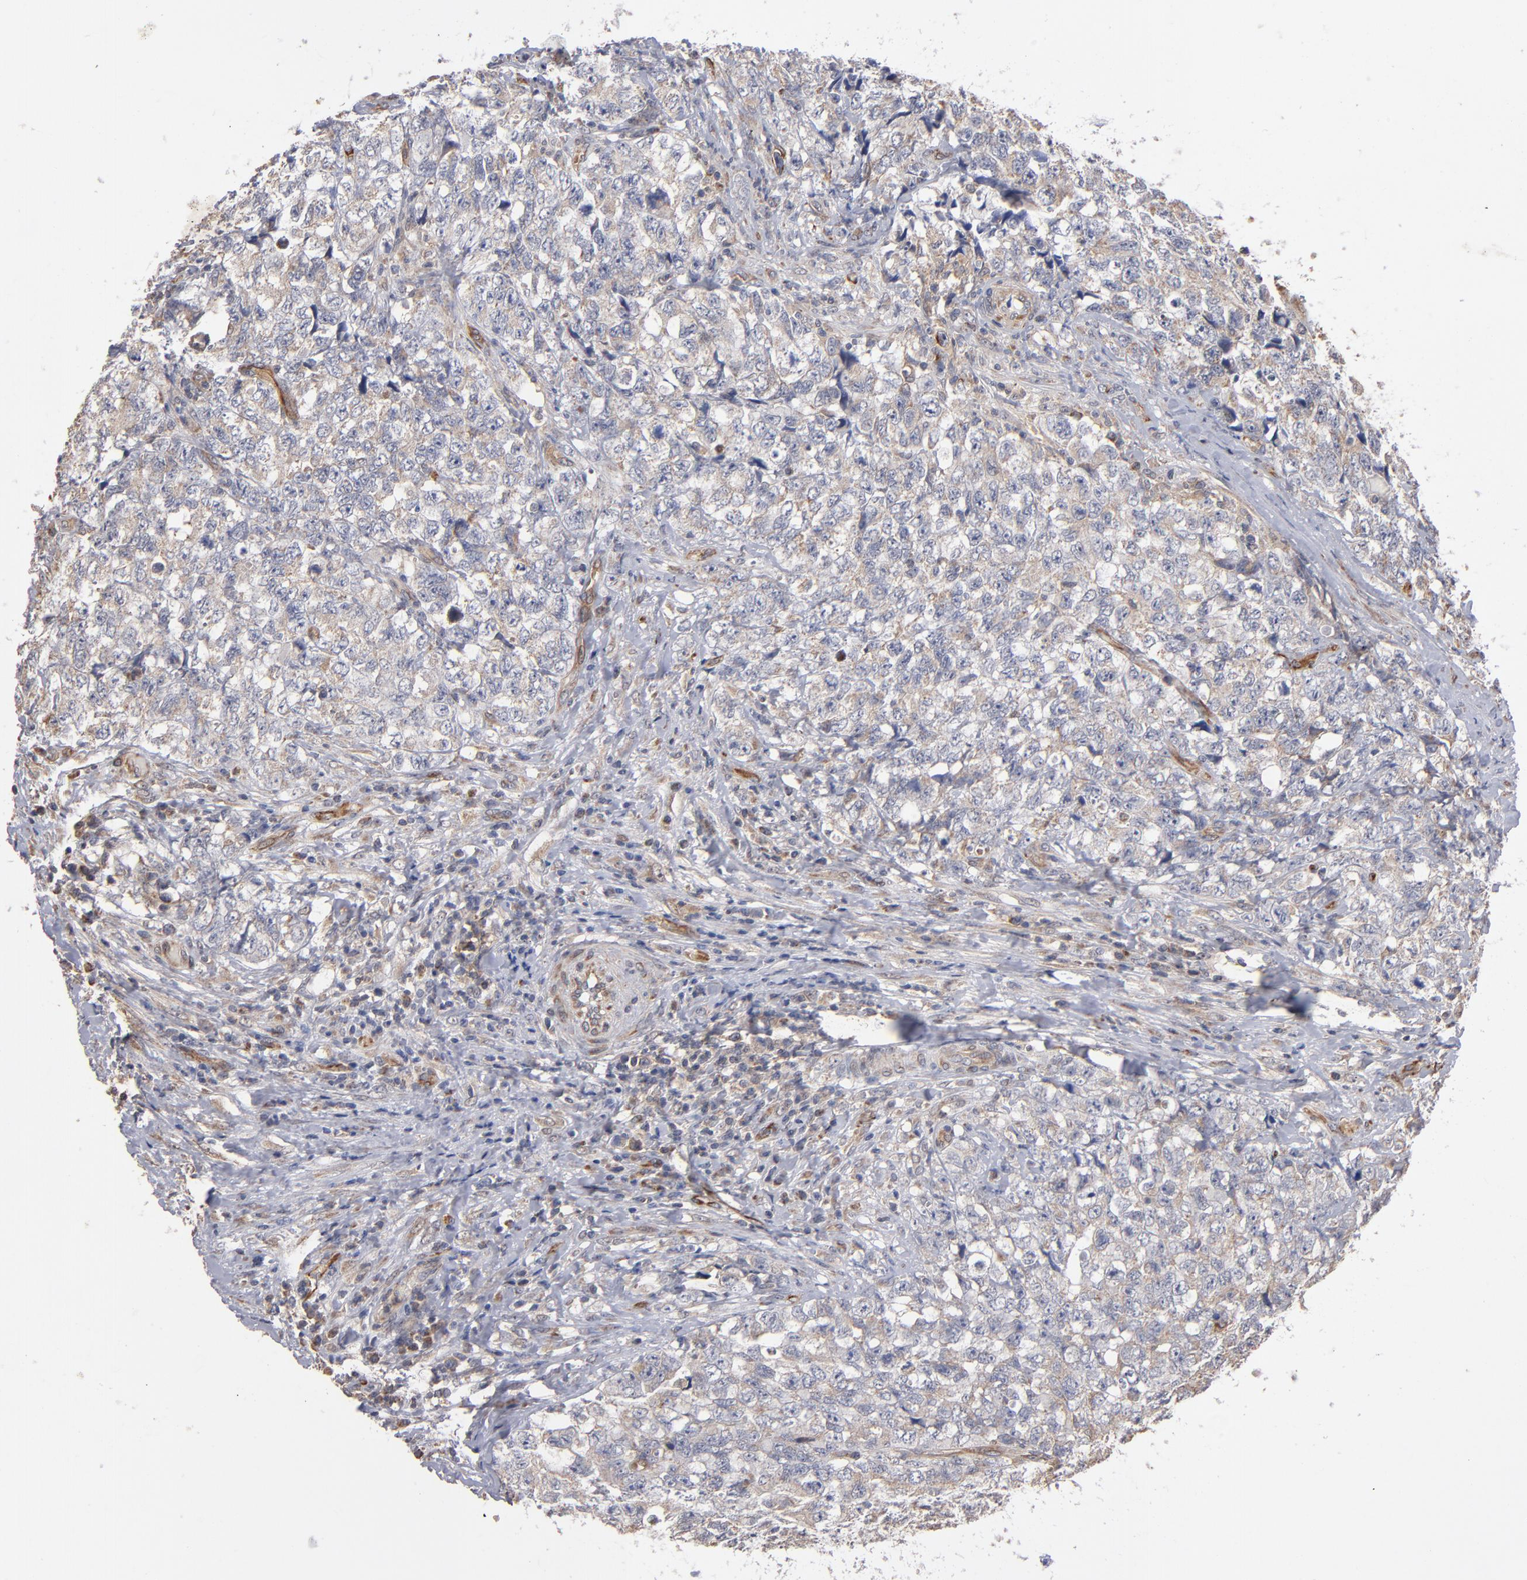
{"staining": {"intensity": "weak", "quantity": "<25%", "location": "cytoplasmic/membranous"}, "tissue": "testis cancer", "cell_type": "Tumor cells", "image_type": "cancer", "snomed": [{"axis": "morphology", "description": "Carcinoma, Embryonal, NOS"}, {"axis": "topography", "description": "Testis"}], "caption": "The immunohistochemistry photomicrograph has no significant staining in tumor cells of testis embryonal carcinoma tissue.", "gene": "MIPOL1", "patient": {"sex": "male", "age": 31}}